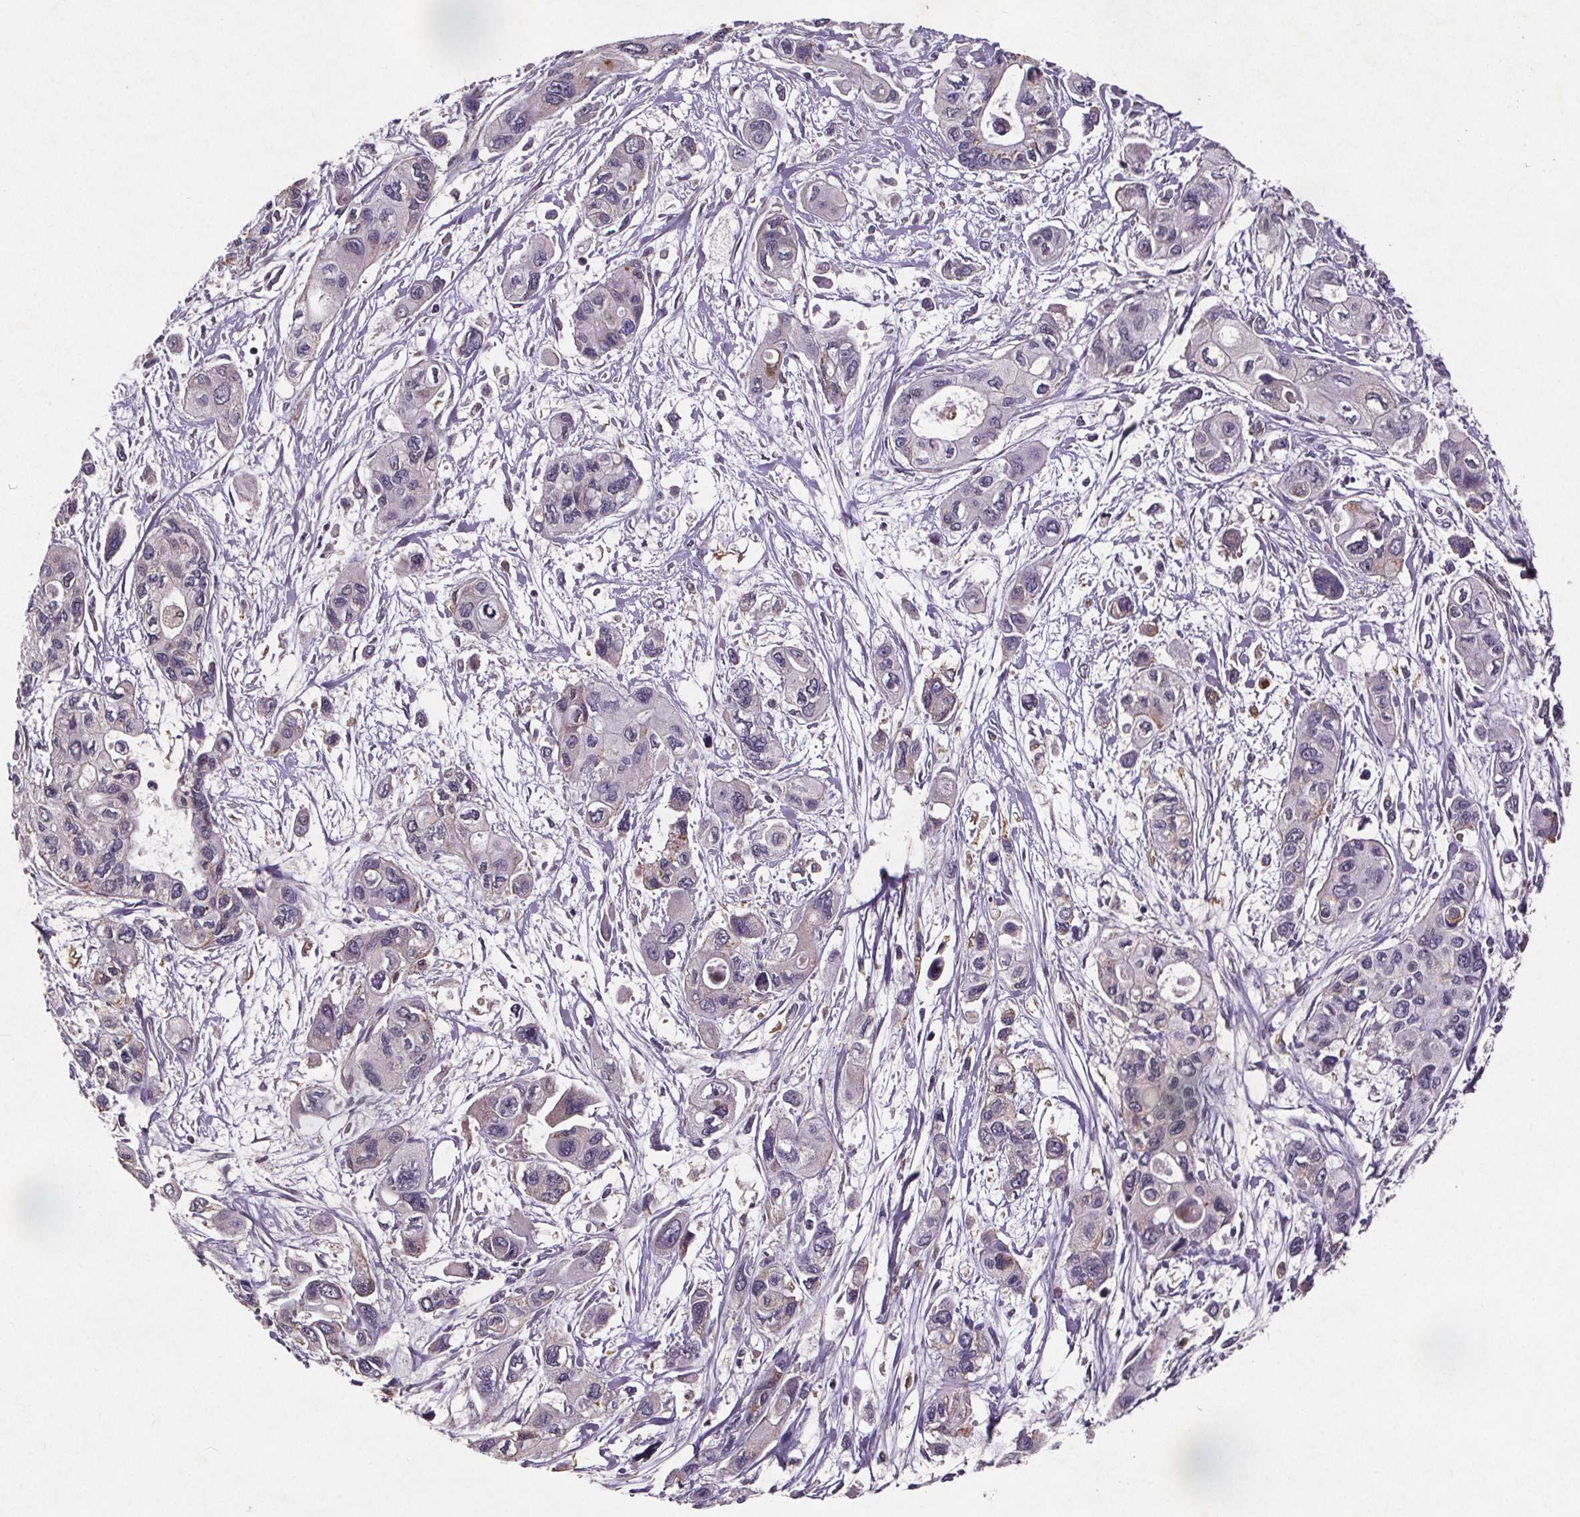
{"staining": {"intensity": "negative", "quantity": "none", "location": "none"}, "tissue": "pancreatic cancer", "cell_type": "Tumor cells", "image_type": "cancer", "snomed": [{"axis": "morphology", "description": "Adenocarcinoma, NOS"}, {"axis": "topography", "description": "Pancreas"}], "caption": "Pancreatic cancer (adenocarcinoma) was stained to show a protein in brown. There is no significant staining in tumor cells.", "gene": "STRN3", "patient": {"sex": "female", "age": 47}}